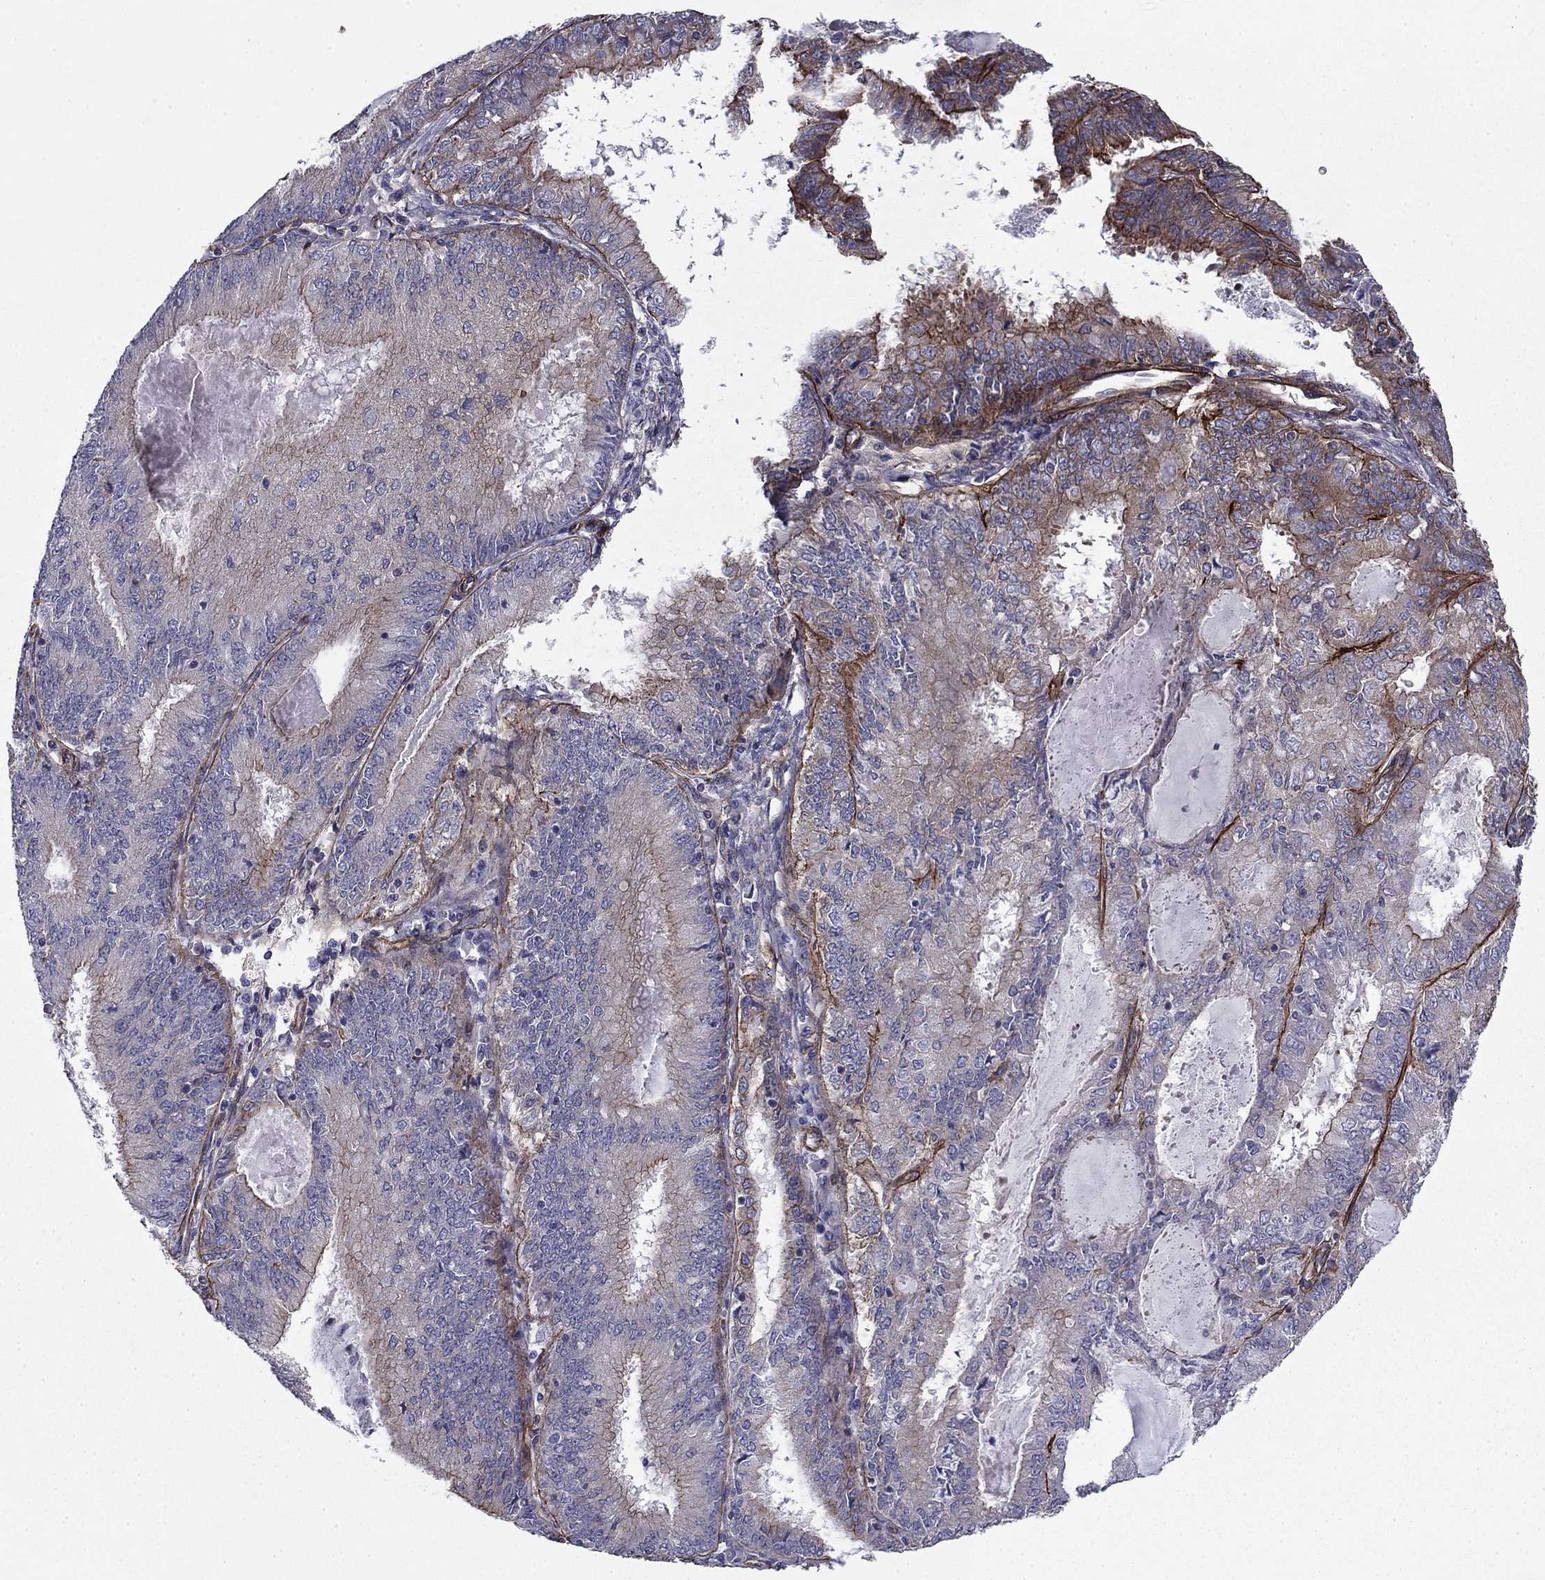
{"staining": {"intensity": "weak", "quantity": "<25%", "location": "cytoplasmic/membranous"}, "tissue": "endometrial cancer", "cell_type": "Tumor cells", "image_type": "cancer", "snomed": [{"axis": "morphology", "description": "Adenocarcinoma, NOS"}, {"axis": "topography", "description": "Endometrium"}], "caption": "Immunohistochemistry (IHC) histopathology image of neoplastic tissue: human endometrial cancer (adenocarcinoma) stained with DAB (3,3'-diaminobenzidine) shows no significant protein positivity in tumor cells.", "gene": "SHMT1", "patient": {"sex": "female", "age": 57}}